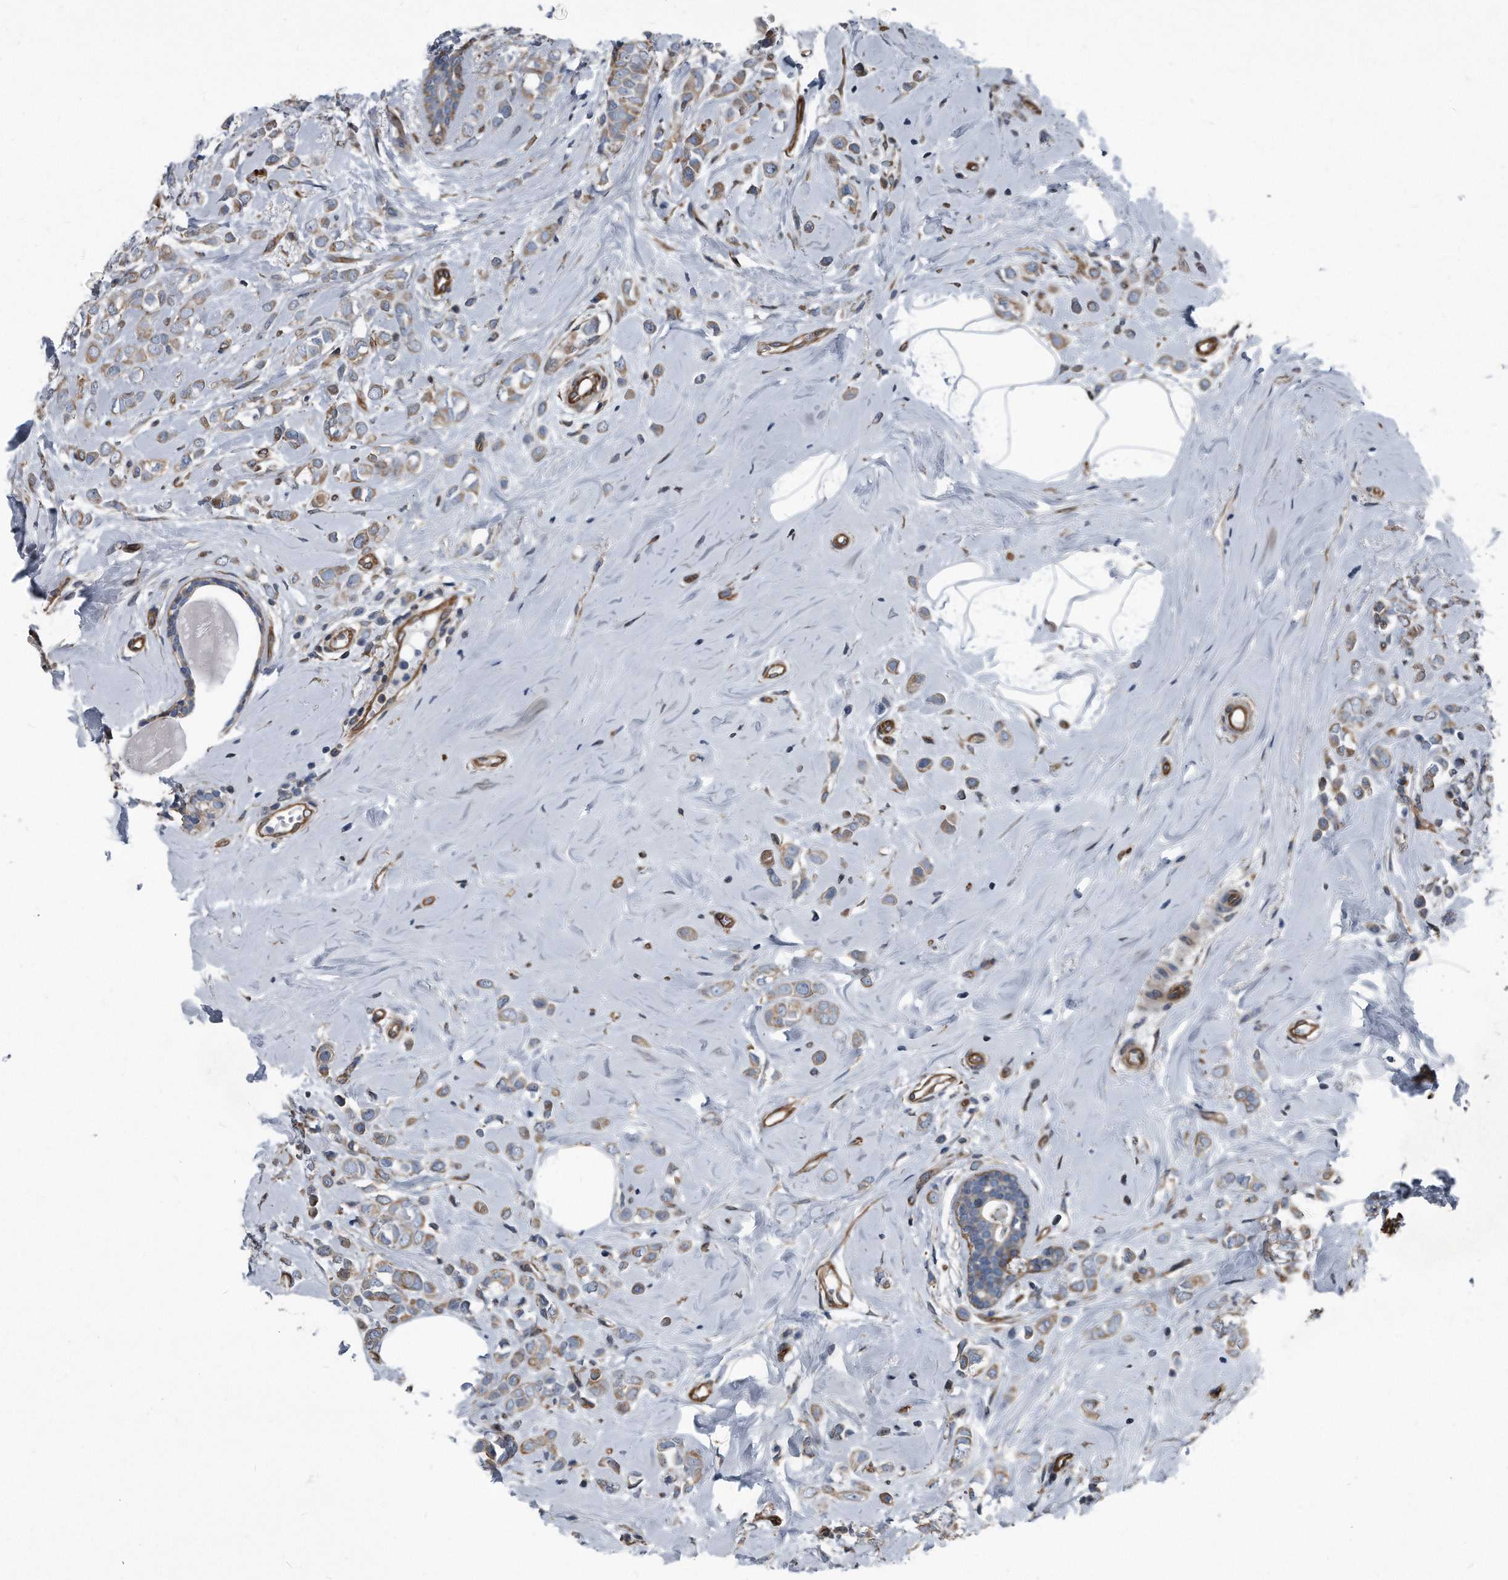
{"staining": {"intensity": "moderate", "quantity": ">75%", "location": "cytoplasmic/membranous"}, "tissue": "breast cancer", "cell_type": "Tumor cells", "image_type": "cancer", "snomed": [{"axis": "morphology", "description": "Lobular carcinoma"}, {"axis": "topography", "description": "Breast"}], "caption": "DAB (3,3'-diaminobenzidine) immunohistochemical staining of human breast lobular carcinoma exhibits moderate cytoplasmic/membranous protein positivity in approximately >75% of tumor cells.", "gene": "PLEC", "patient": {"sex": "female", "age": 47}}